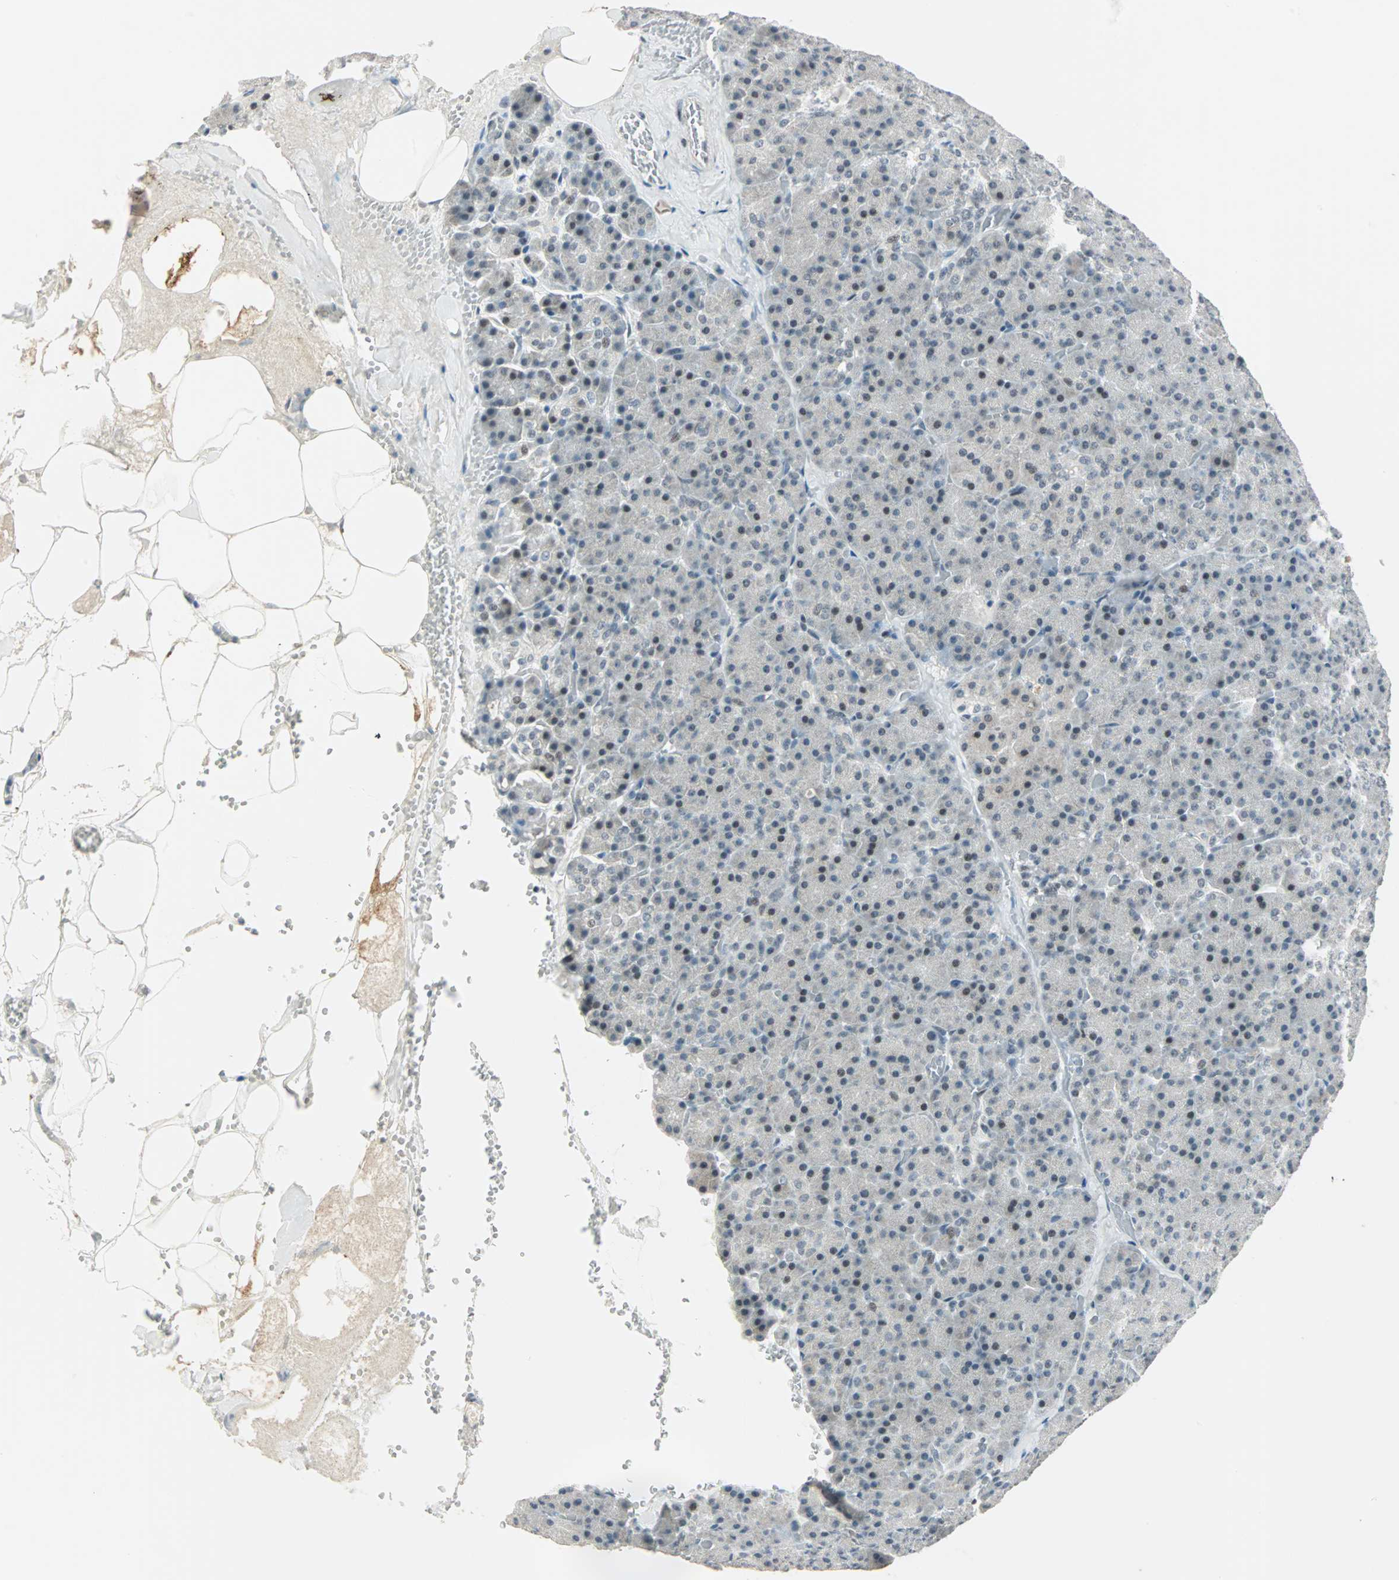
{"staining": {"intensity": "weak", "quantity": "25%-75%", "location": "nuclear"}, "tissue": "pancreas", "cell_type": "Exocrine glandular cells", "image_type": "normal", "snomed": [{"axis": "morphology", "description": "Normal tissue, NOS"}, {"axis": "topography", "description": "Pancreas"}], "caption": "A low amount of weak nuclear staining is present in about 25%-75% of exocrine glandular cells in benign pancreas.", "gene": "SIN3A", "patient": {"sex": "female", "age": 35}}